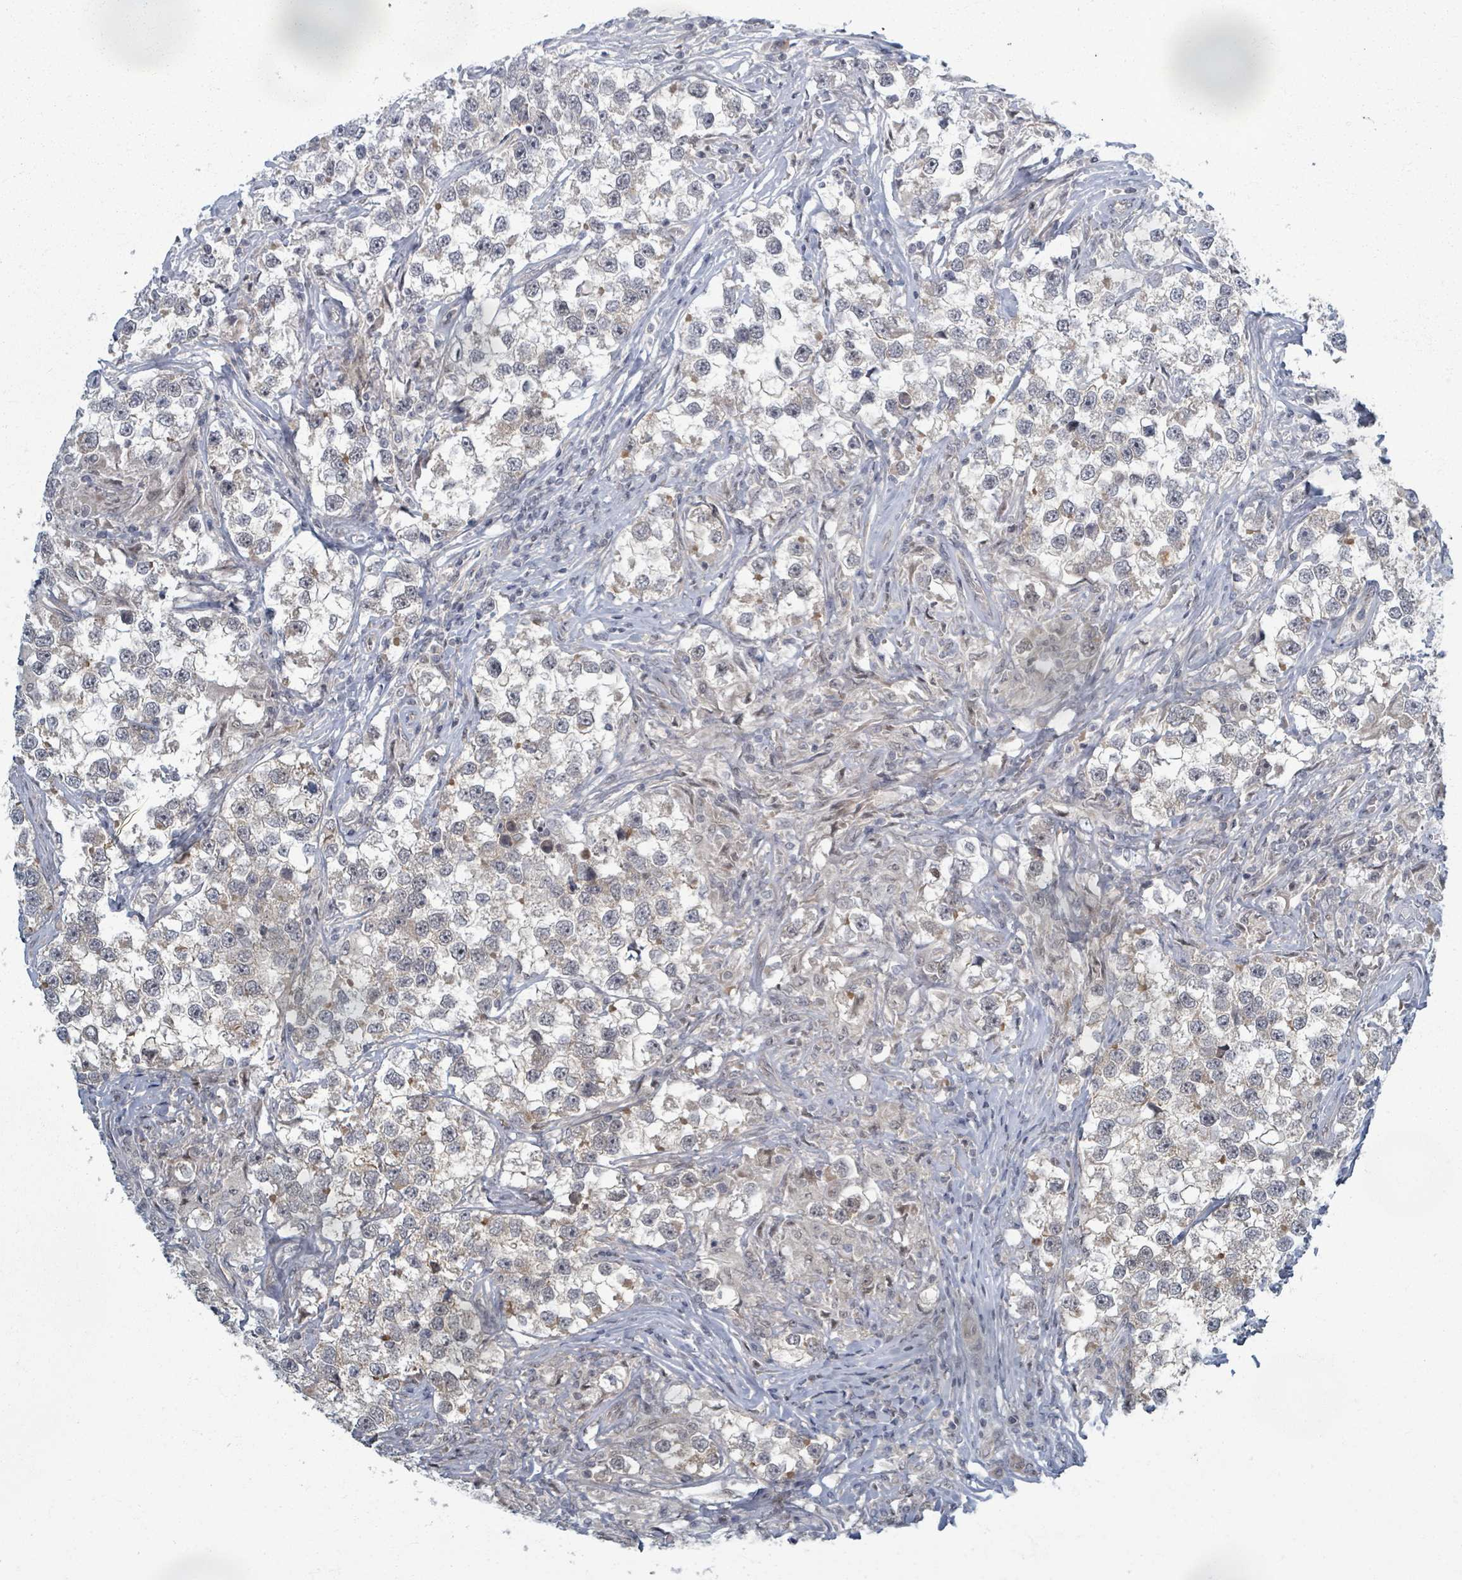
{"staining": {"intensity": "moderate", "quantity": "25%-75%", "location": "cytoplasmic/membranous"}, "tissue": "testis cancer", "cell_type": "Tumor cells", "image_type": "cancer", "snomed": [{"axis": "morphology", "description": "Seminoma, NOS"}, {"axis": "topography", "description": "Testis"}], "caption": "A brown stain highlights moderate cytoplasmic/membranous expression of a protein in human testis cancer tumor cells.", "gene": "INTS15", "patient": {"sex": "male", "age": 46}}